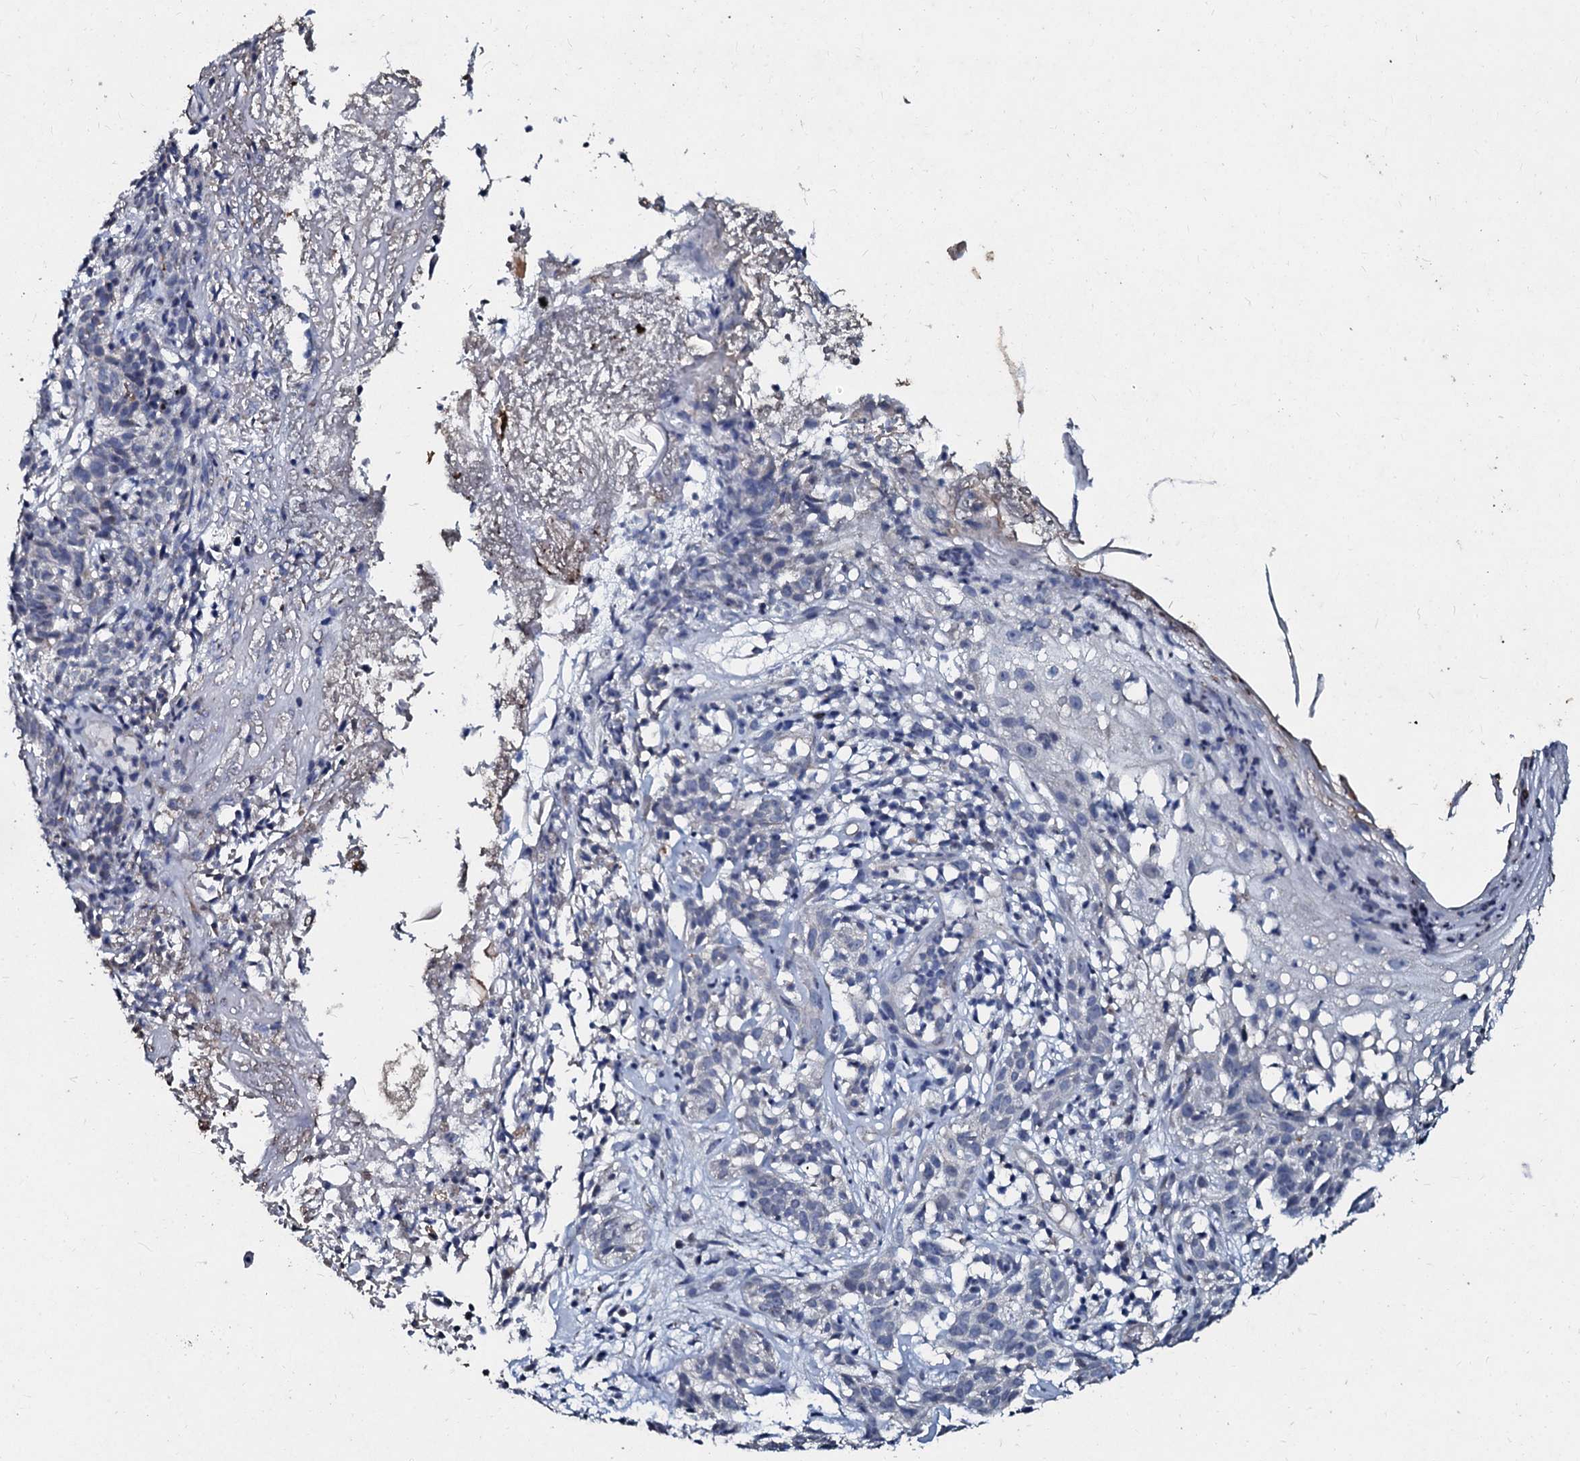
{"staining": {"intensity": "negative", "quantity": "none", "location": "none"}, "tissue": "skin cancer", "cell_type": "Tumor cells", "image_type": "cancer", "snomed": [{"axis": "morphology", "description": "Basal cell carcinoma"}, {"axis": "topography", "description": "Skin"}], "caption": "Tumor cells show no significant staining in skin cancer (basal cell carcinoma). (DAB (3,3'-diaminobenzidine) immunohistochemistry (IHC), high magnification).", "gene": "SLC37A4", "patient": {"sex": "male", "age": 85}}